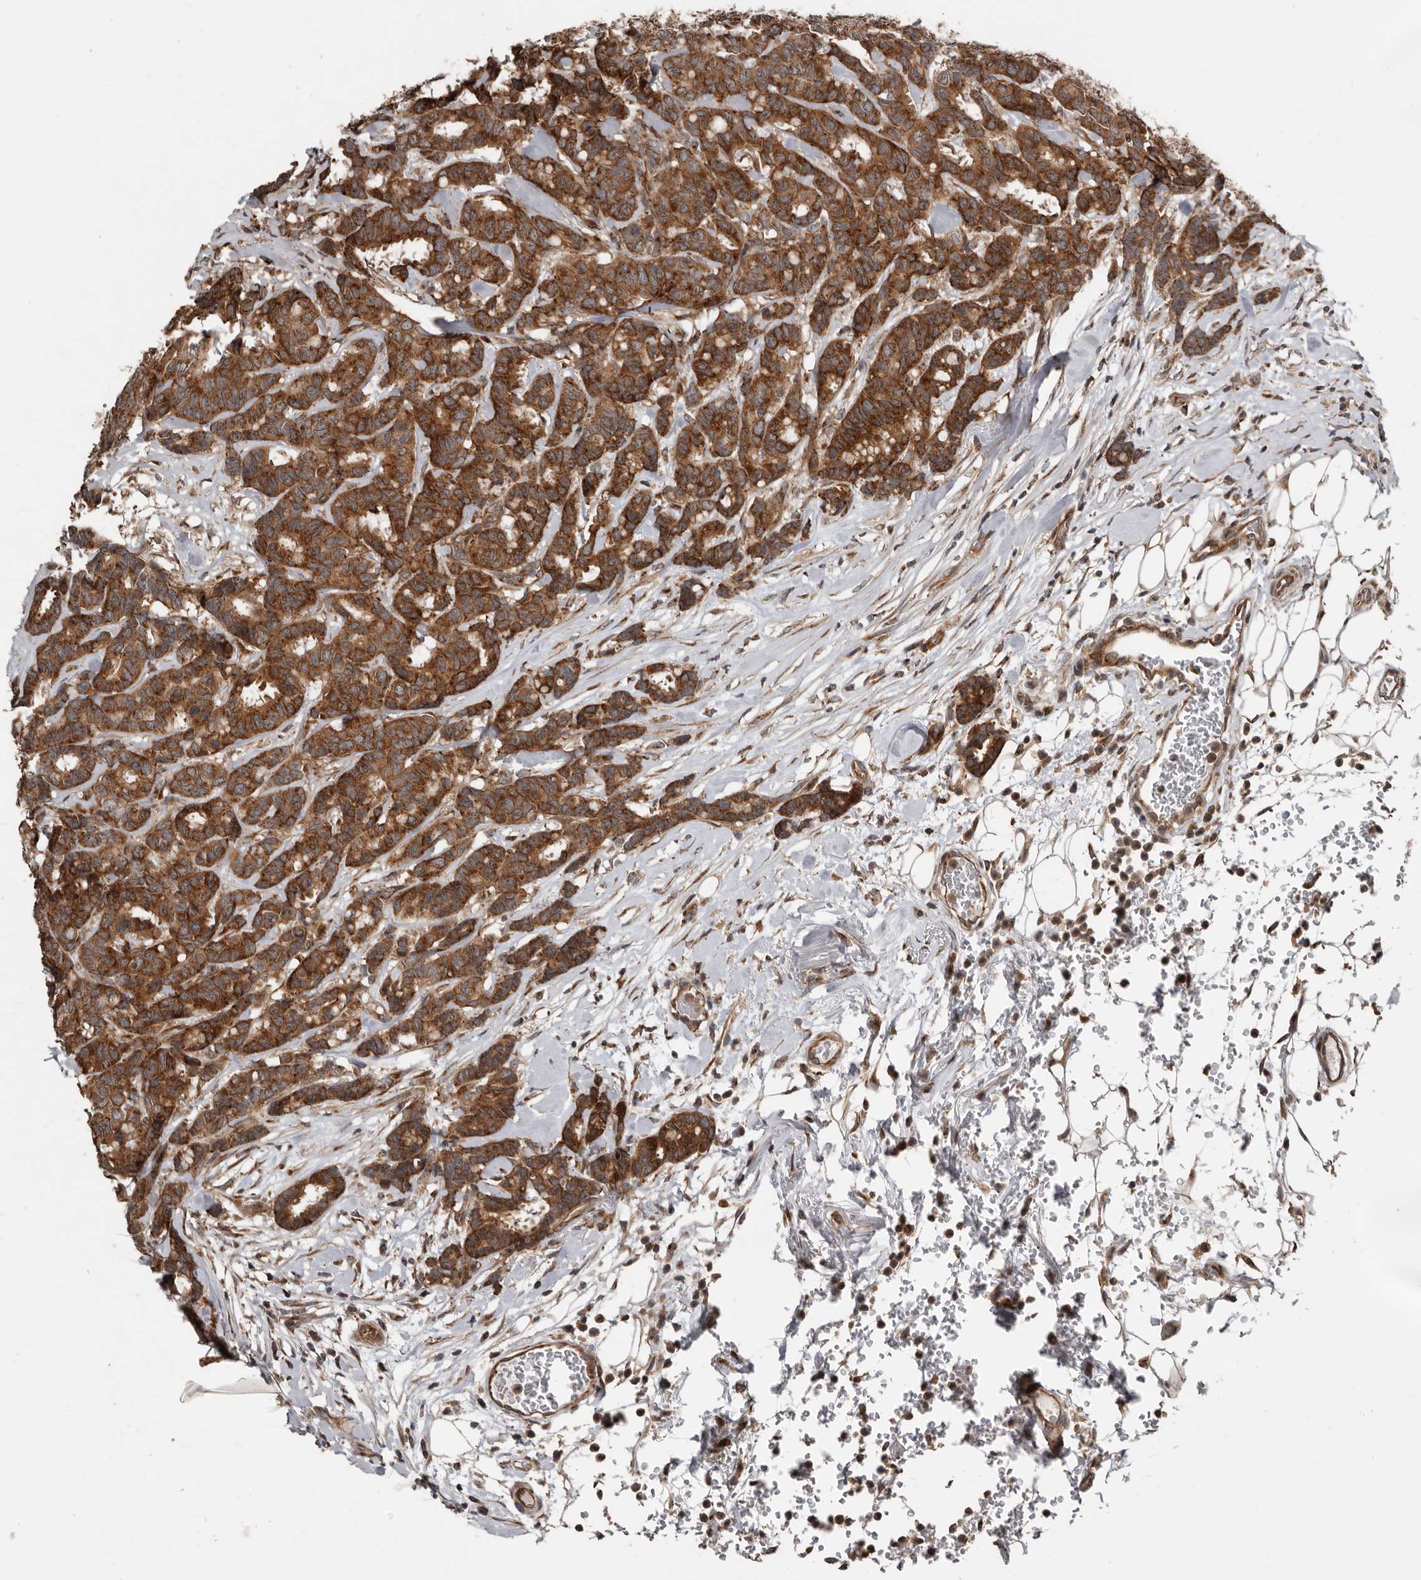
{"staining": {"intensity": "strong", "quantity": ">75%", "location": "cytoplasmic/membranous"}, "tissue": "breast cancer", "cell_type": "Tumor cells", "image_type": "cancer", "snomed": [{"axis": "morphology", "description": "Duct carcinoma"}, {"axis": "topography", "description": "Breast"}], "caption": "This image demonstrates breast cancer (intraductal carcinoma) stained with immunohistochemistry (IHC) to label a protein in brown. The cytoplasmic/membranous of tumor cells show strong positivity for the protein. Nuclei are counter-stained blue.", "gene": "CCDC190", "patient": {"sex": "female", "age": 87}}